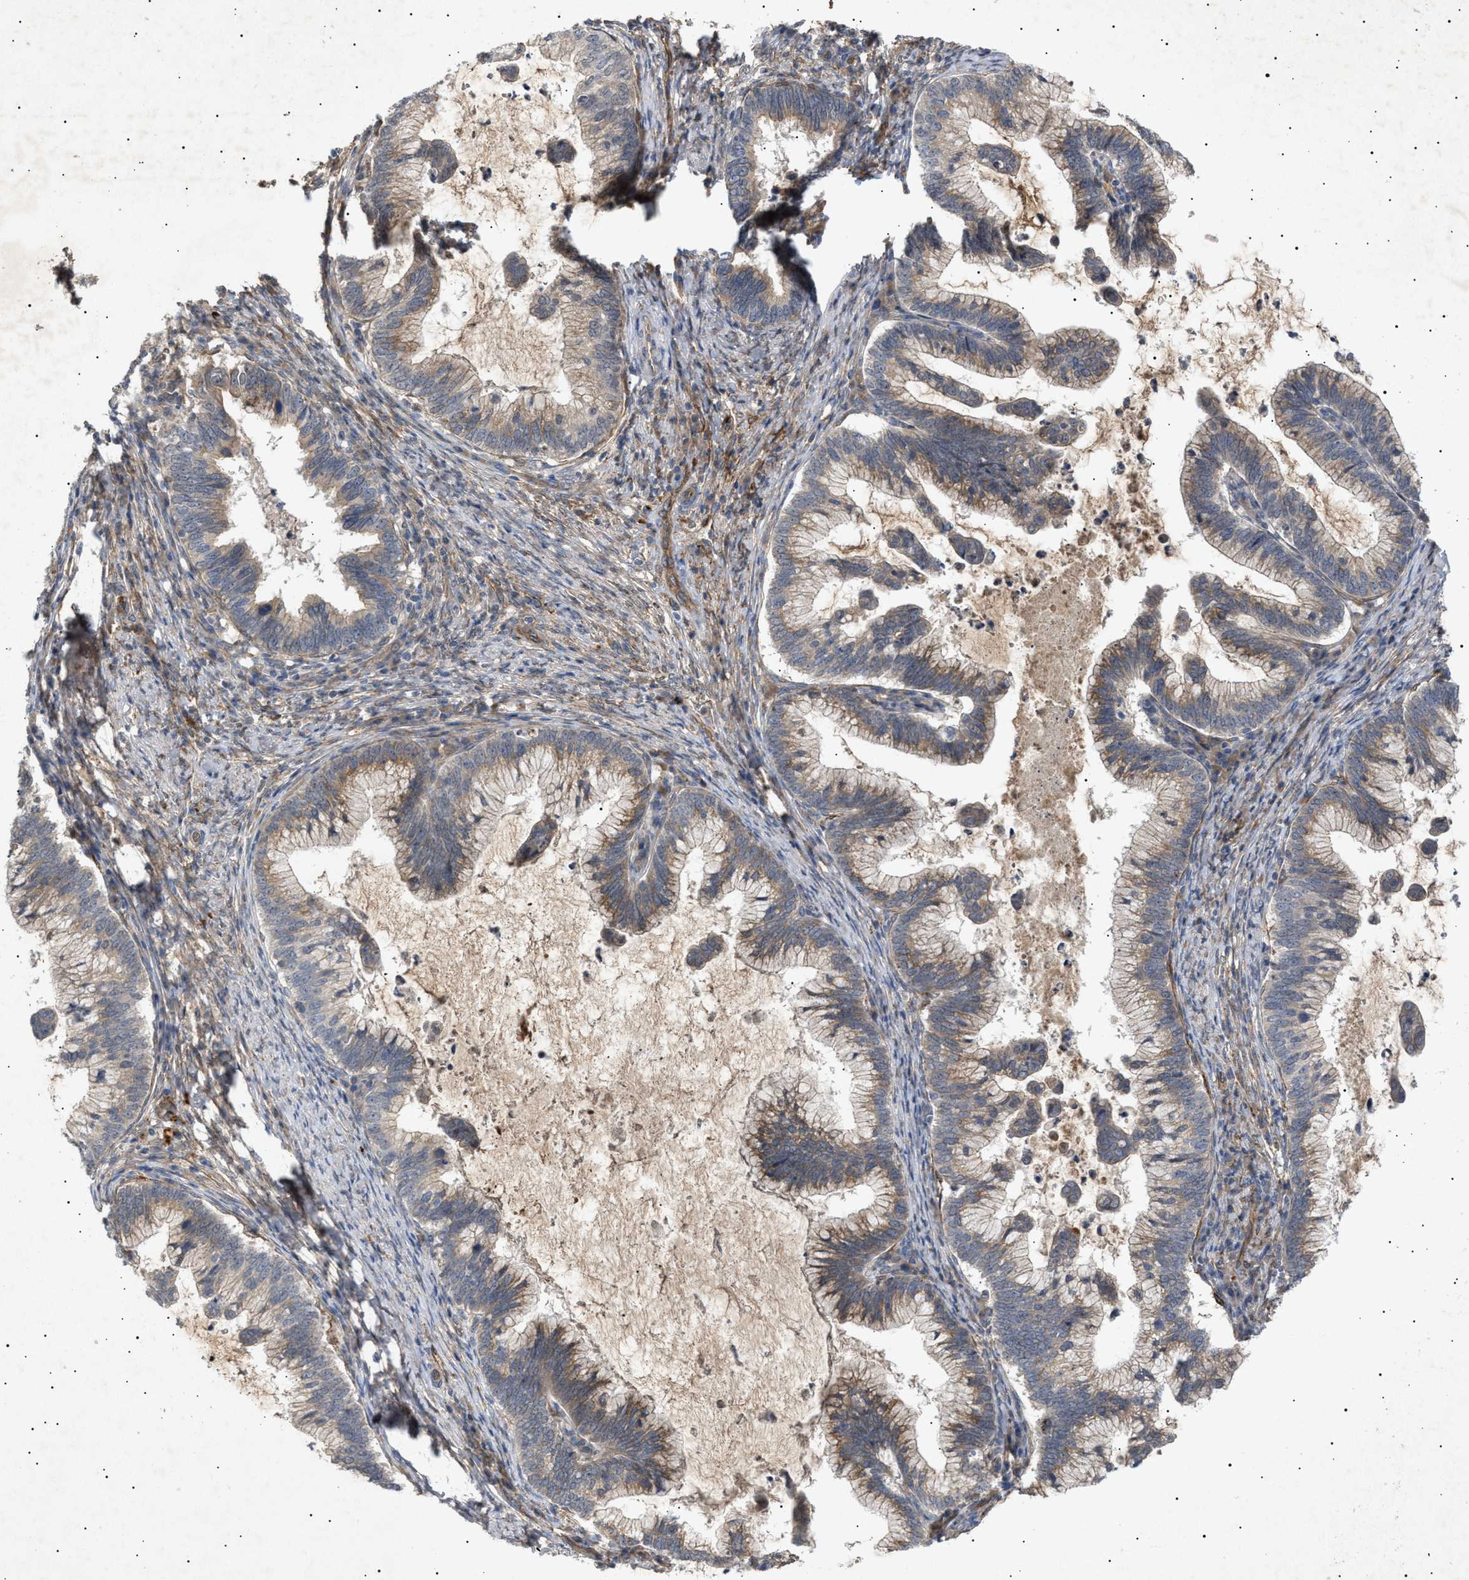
{"staining": {"intensity": "weak", "quantity": "25%-75%", "location": "cytoplasmic/membranous"}, "tissue": "cervical cancer", "cell_type": "Tumor cells", "image_type": "cancer", "snomed": [{"axis": "morphology", "description": "Adenocarcinoma, NOS"}, {"axis": "topography", "description": "Cervix"}], "caption": "DAB immunohistochemical staining of cervical adenocarcinoma shows weak cytoplasmic/membranous protein expression in approximately 25%-75% of tumor cells.", "gene": "SIRT5", "patient": {"sex": "female", "age": 36}}